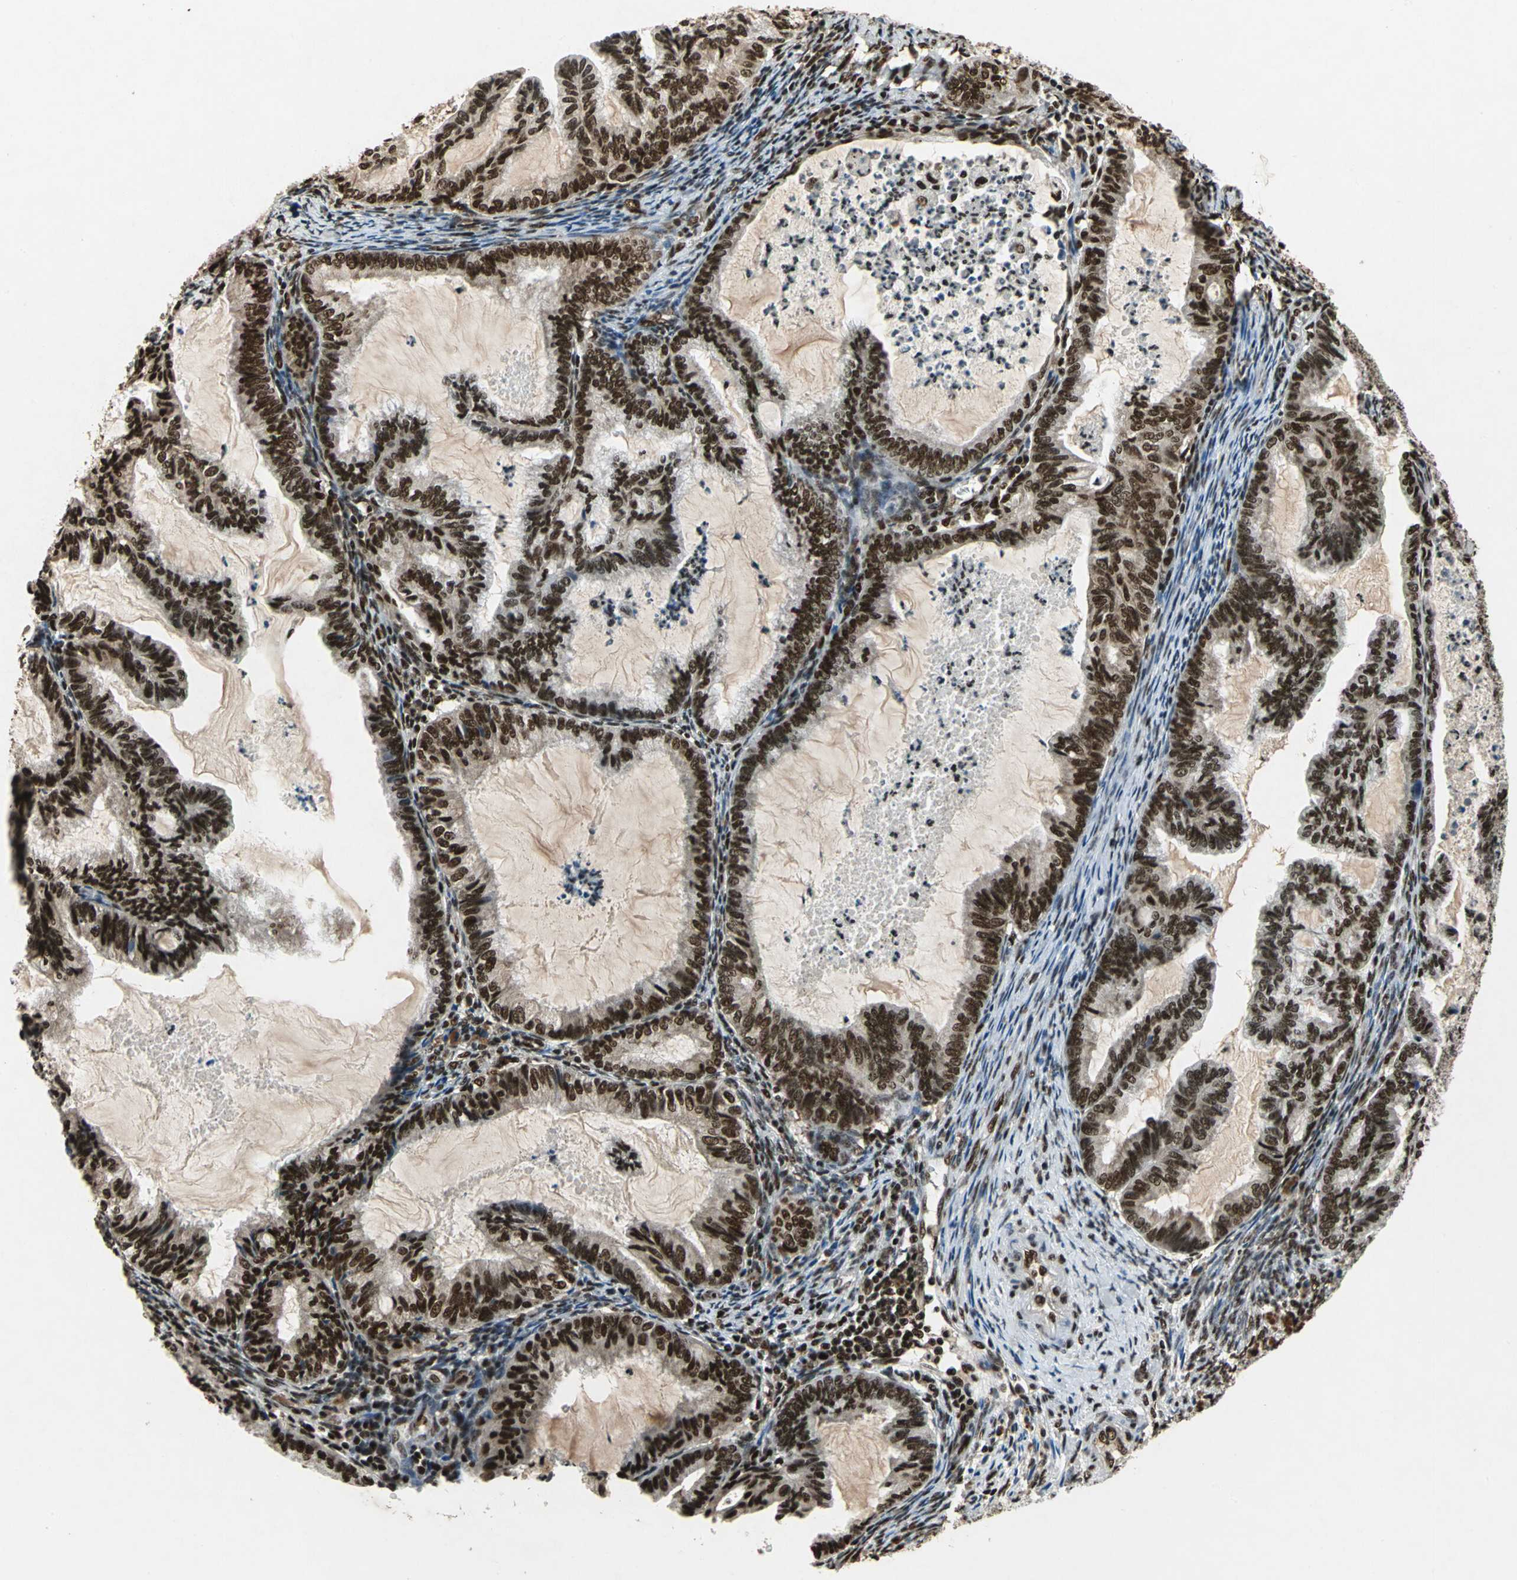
{"staining": {"intensity": "strong", "quantity": ">75%", "location": "nuclear"}, "tissue": "cervical cancer", "cell_type": "Tumor cells", "image_type": "cancer", "snomed": [{"axis": "morphology", "description": "Normal tissue, NOS"}, {"axis": "morphology", "description": "Adenocarcinoma, NOS"}, {"axis": "topography", "description": "Cervix"}, {"axis": "topography", "description": "Endometrium"}], "caption": "Tumor cells display strong nuclear expression in about >75% of cells in cervical adenocarcinoma.", "gene": "MTA2", "patient": {"sex": "female", "age": 86}}